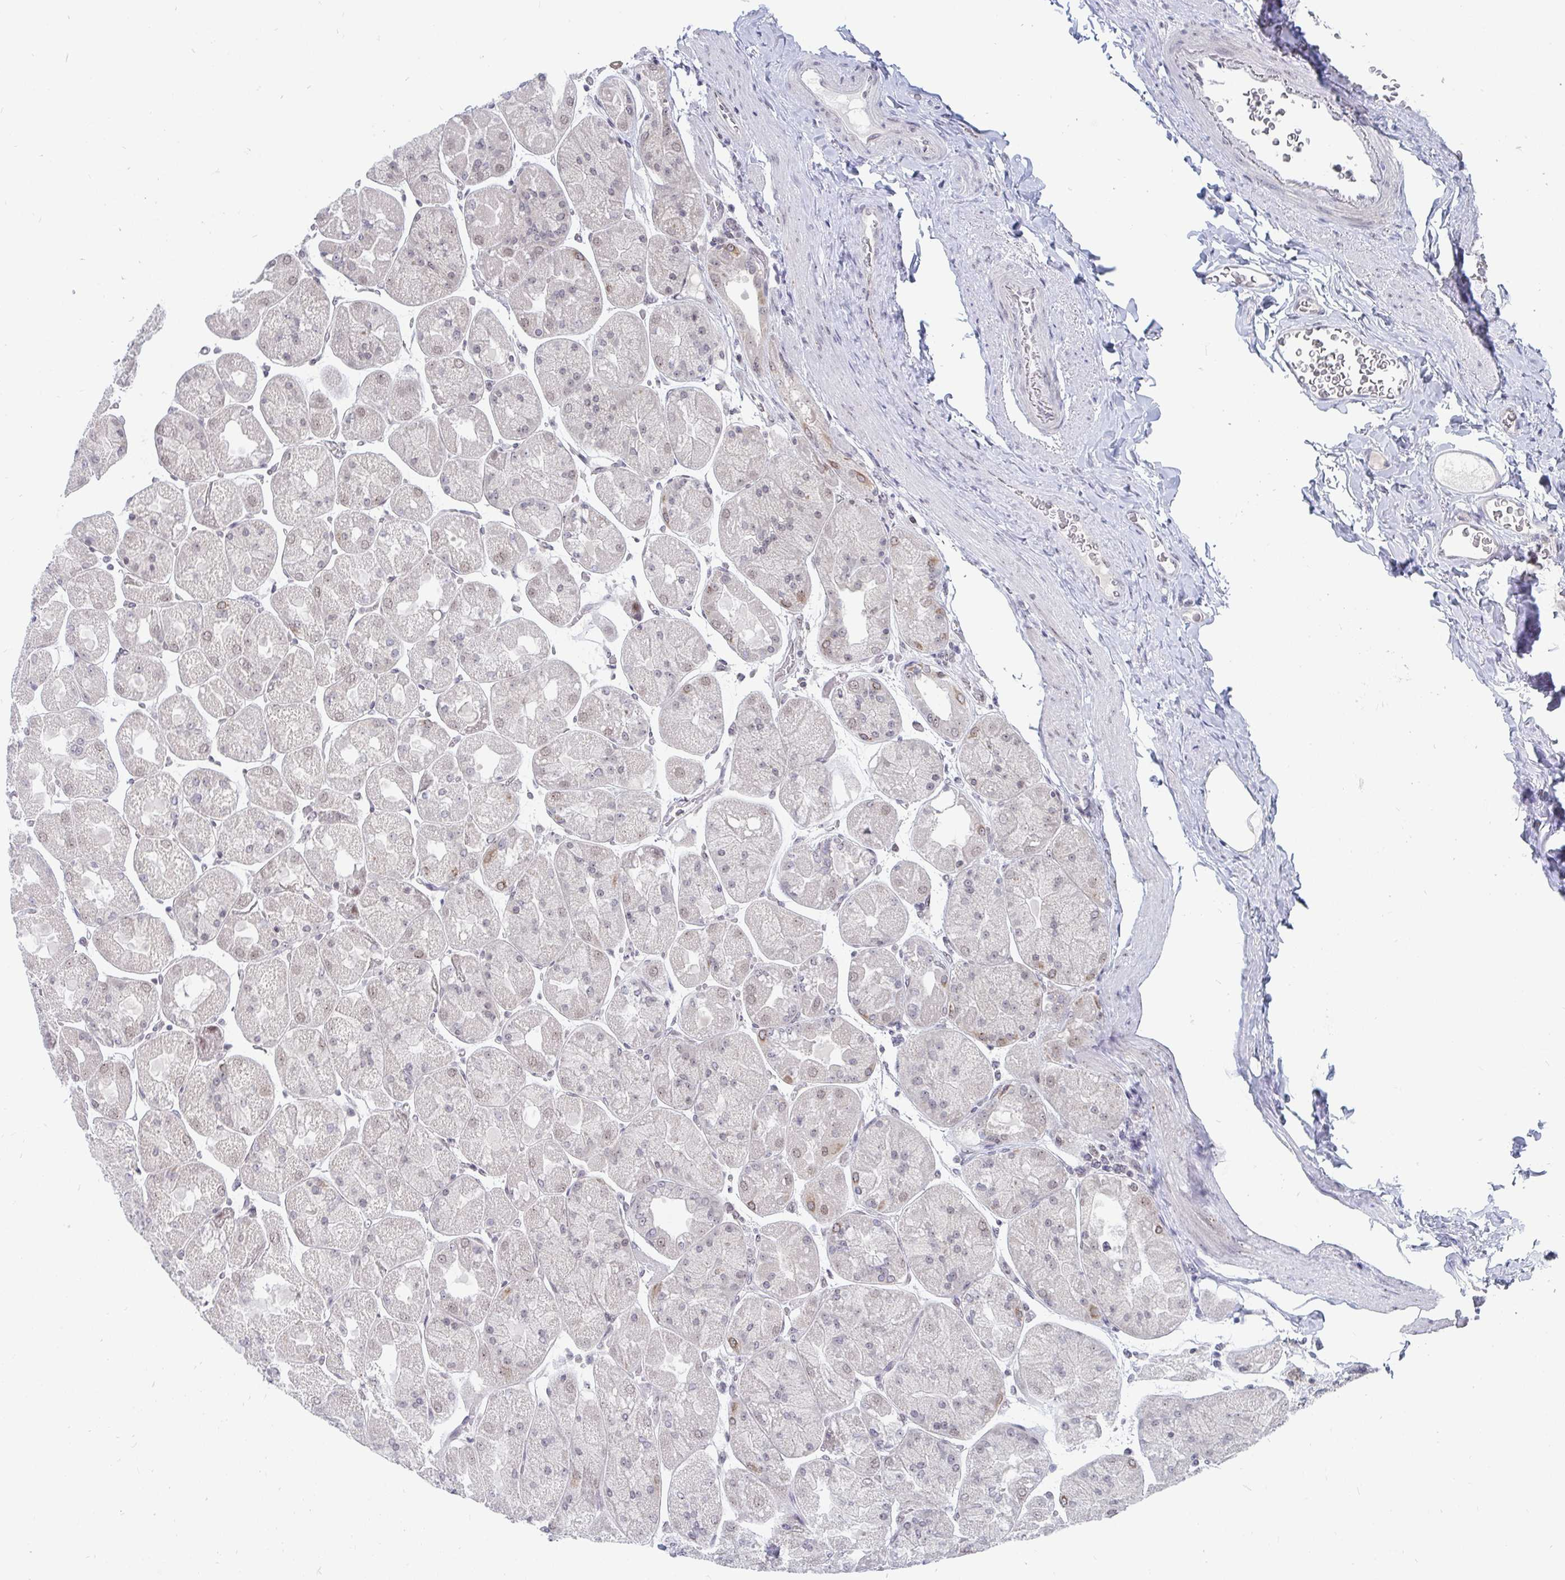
{"staining": {"intensity": "weak", "quantity": "25%-75%", "location": "nuclear"}, "tissue": "stomach", "cell_type": "Glandular cells", "image_type": "normal", "snomed": [{"axis": "morphology", "description": "Normal tissue, NOS"}, {"axis": "topography", "description": "Stomach"}], "caption": "Immunohistochemical staining of normal stomach shows 25%-75% levels of weak nuclear protein expression in about 25%-75% of glandular cells. Using DAB (brown) and hematoxylin (blue) stains, captured at high magnification using brightfield microscopy.", "gene": "TRIP12", "patient": {"sex": "female", "age": 61}}